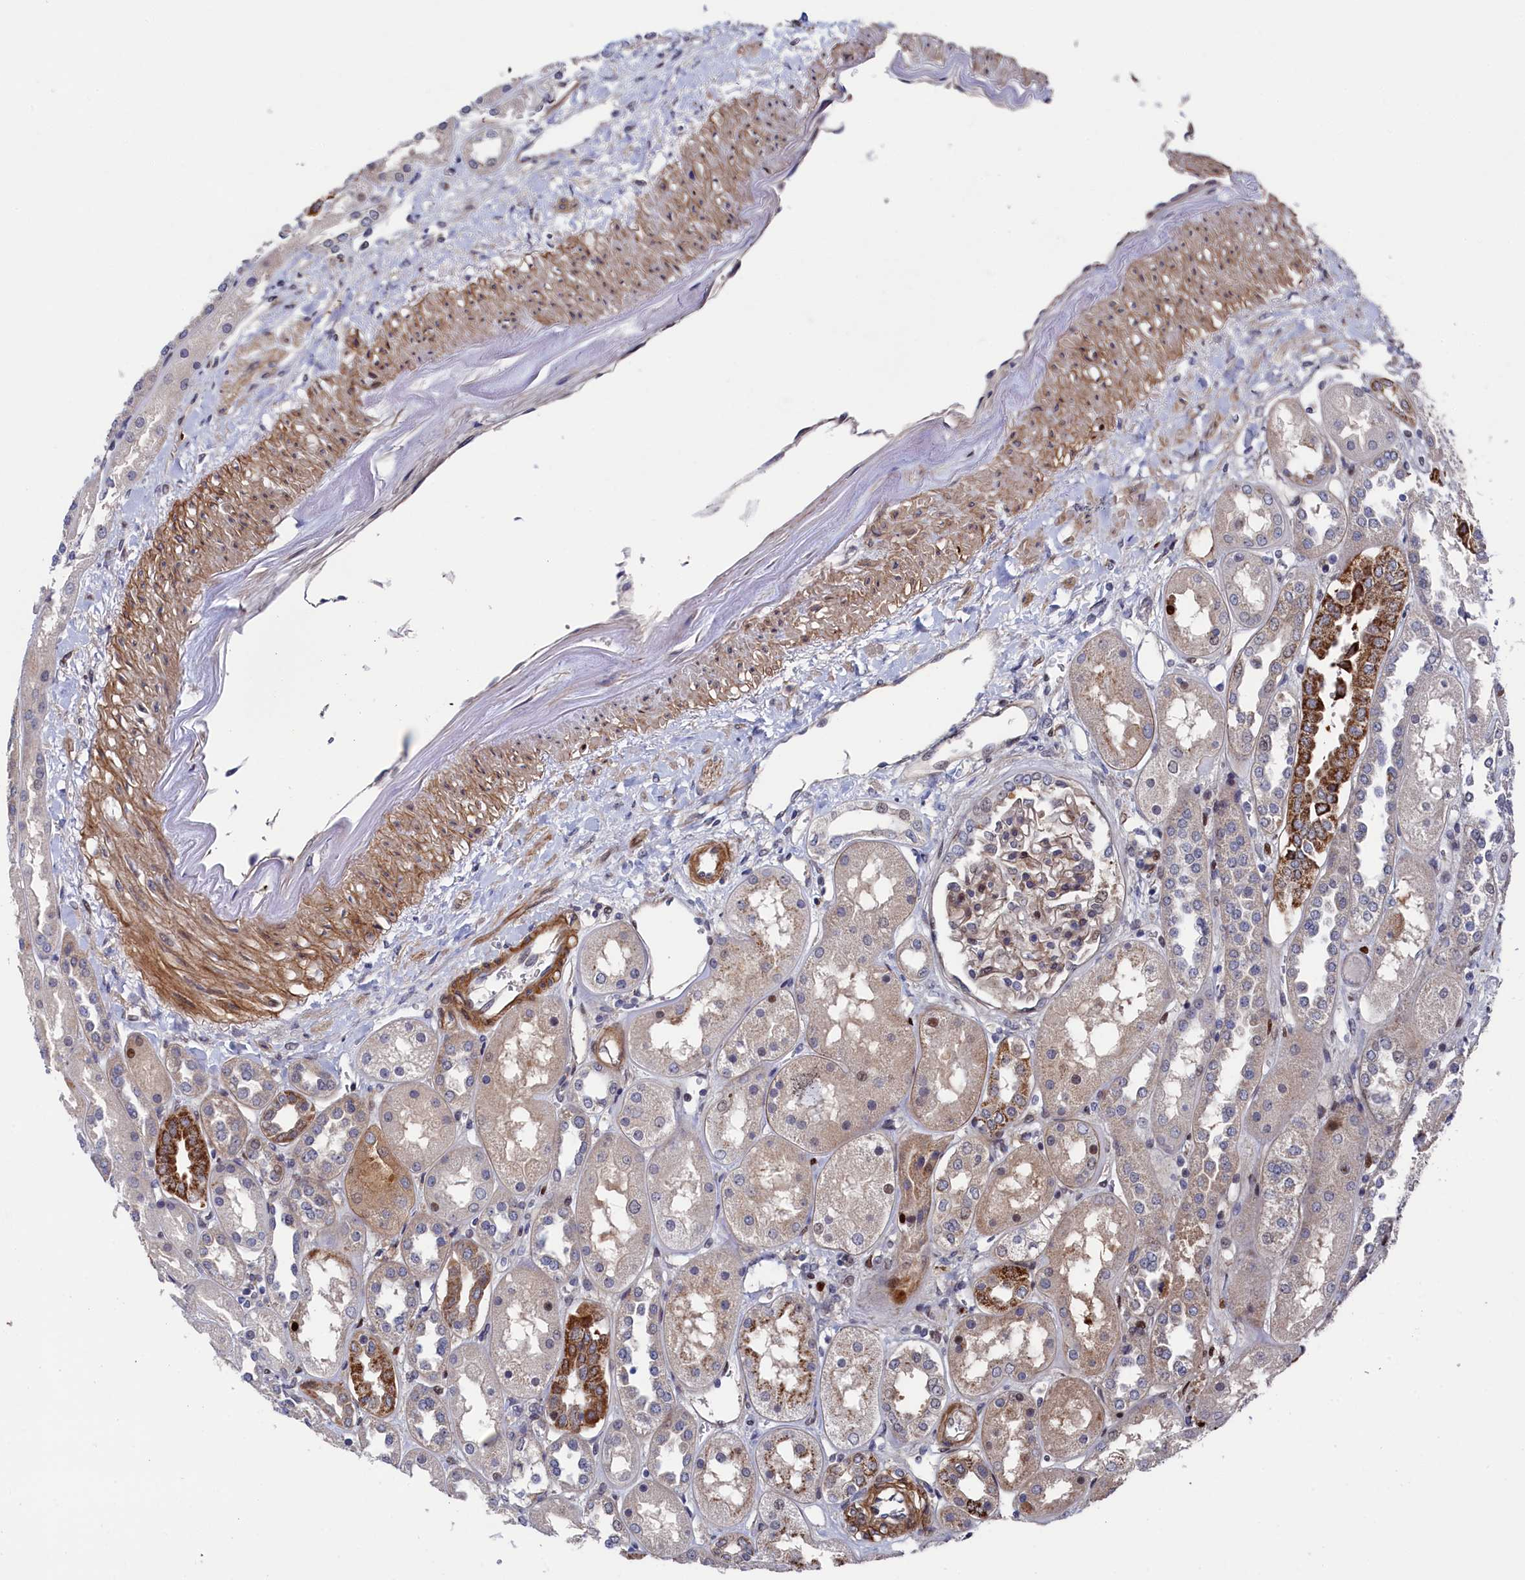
{"staining": {"intensity": "weak", "quantity": "<25%", "location": "cytoplasmic/membranous"}, "tissue": "kidney", "cell_type": "Cells in glomeruli", "image_type": "normal", "snomed": [{"axis": "morphology", "description": "Normal tissue, NOS"}, {"axis": "topography", "description": "Kidney"}], "caption": "Image shows no significant protein positivity in cells in glomeruli of normal kidney. (IHC, brightfield microscopy, high magnification).", "gene": "ZNF891", "patient": {"sex": "male", "age": 70}}